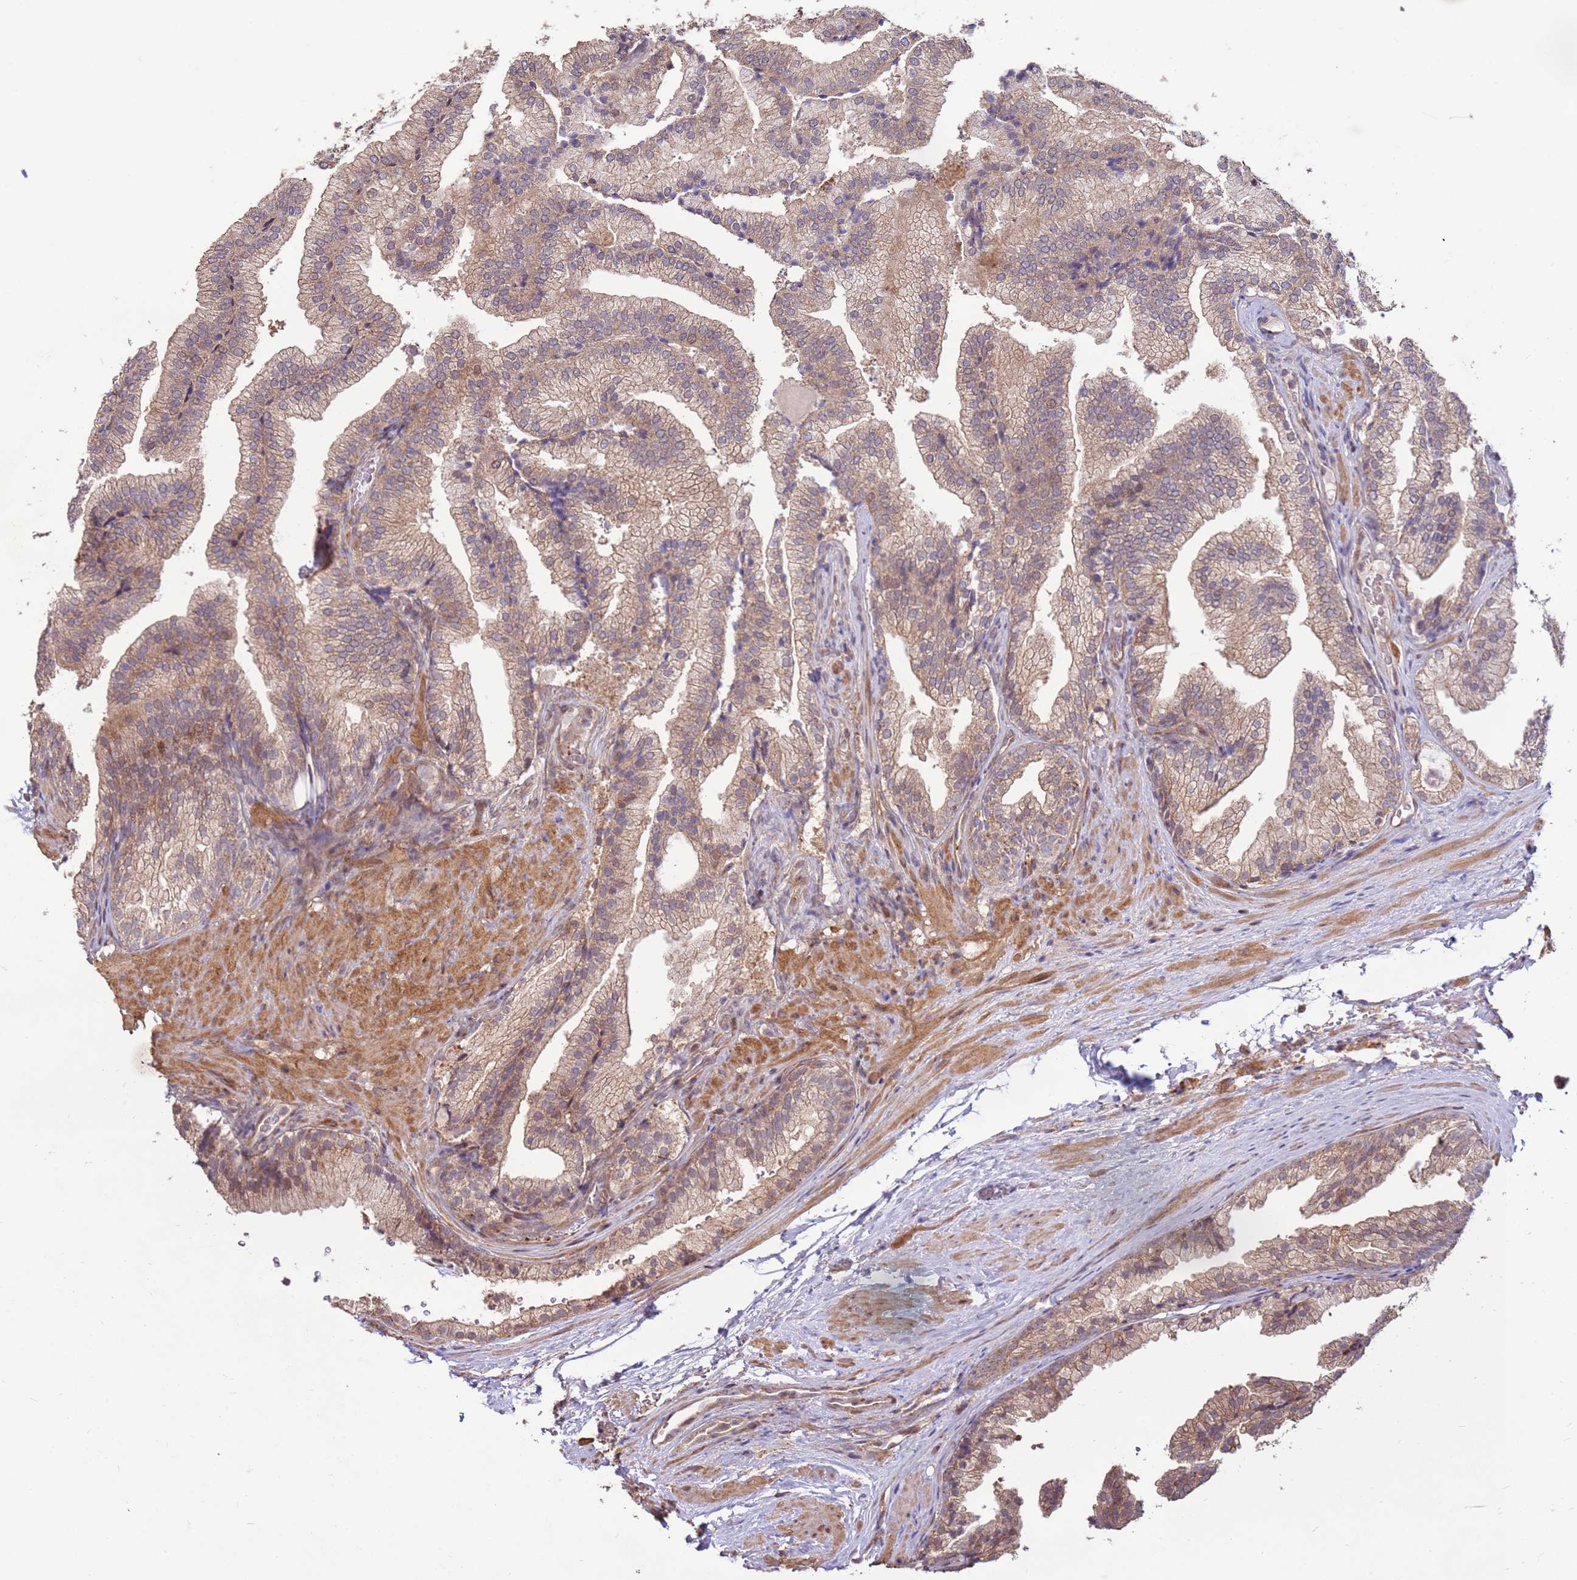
{"staining": {"intensity": "moderate", "quantity": "25%-75%", "location": "cytoplasmic/membranous"}, "tissue": "prostate", "cell_type": "Glandular cells", "image_type": "normal", "snomed": [{"axis": "morphology", "description": "Normal tissue, NOS"}, {"axis": "topography", "description": "Prostate"}], "caption": "IHC staining of benign prostate, which demonstrates medium levels of moderate cytoplasmic/membranous staining in about 25%-75% of glandular cells indicating moderate cytoplasmic/membranous protein positivity. The staining was performed using DAB (3,3'-diaminobenzidine) (brown) for protein detection and nuclei were counterstained in hematoxylin (blue).", "gene": "CCDC112", "patient": {"sex": "male", "age": 76}}